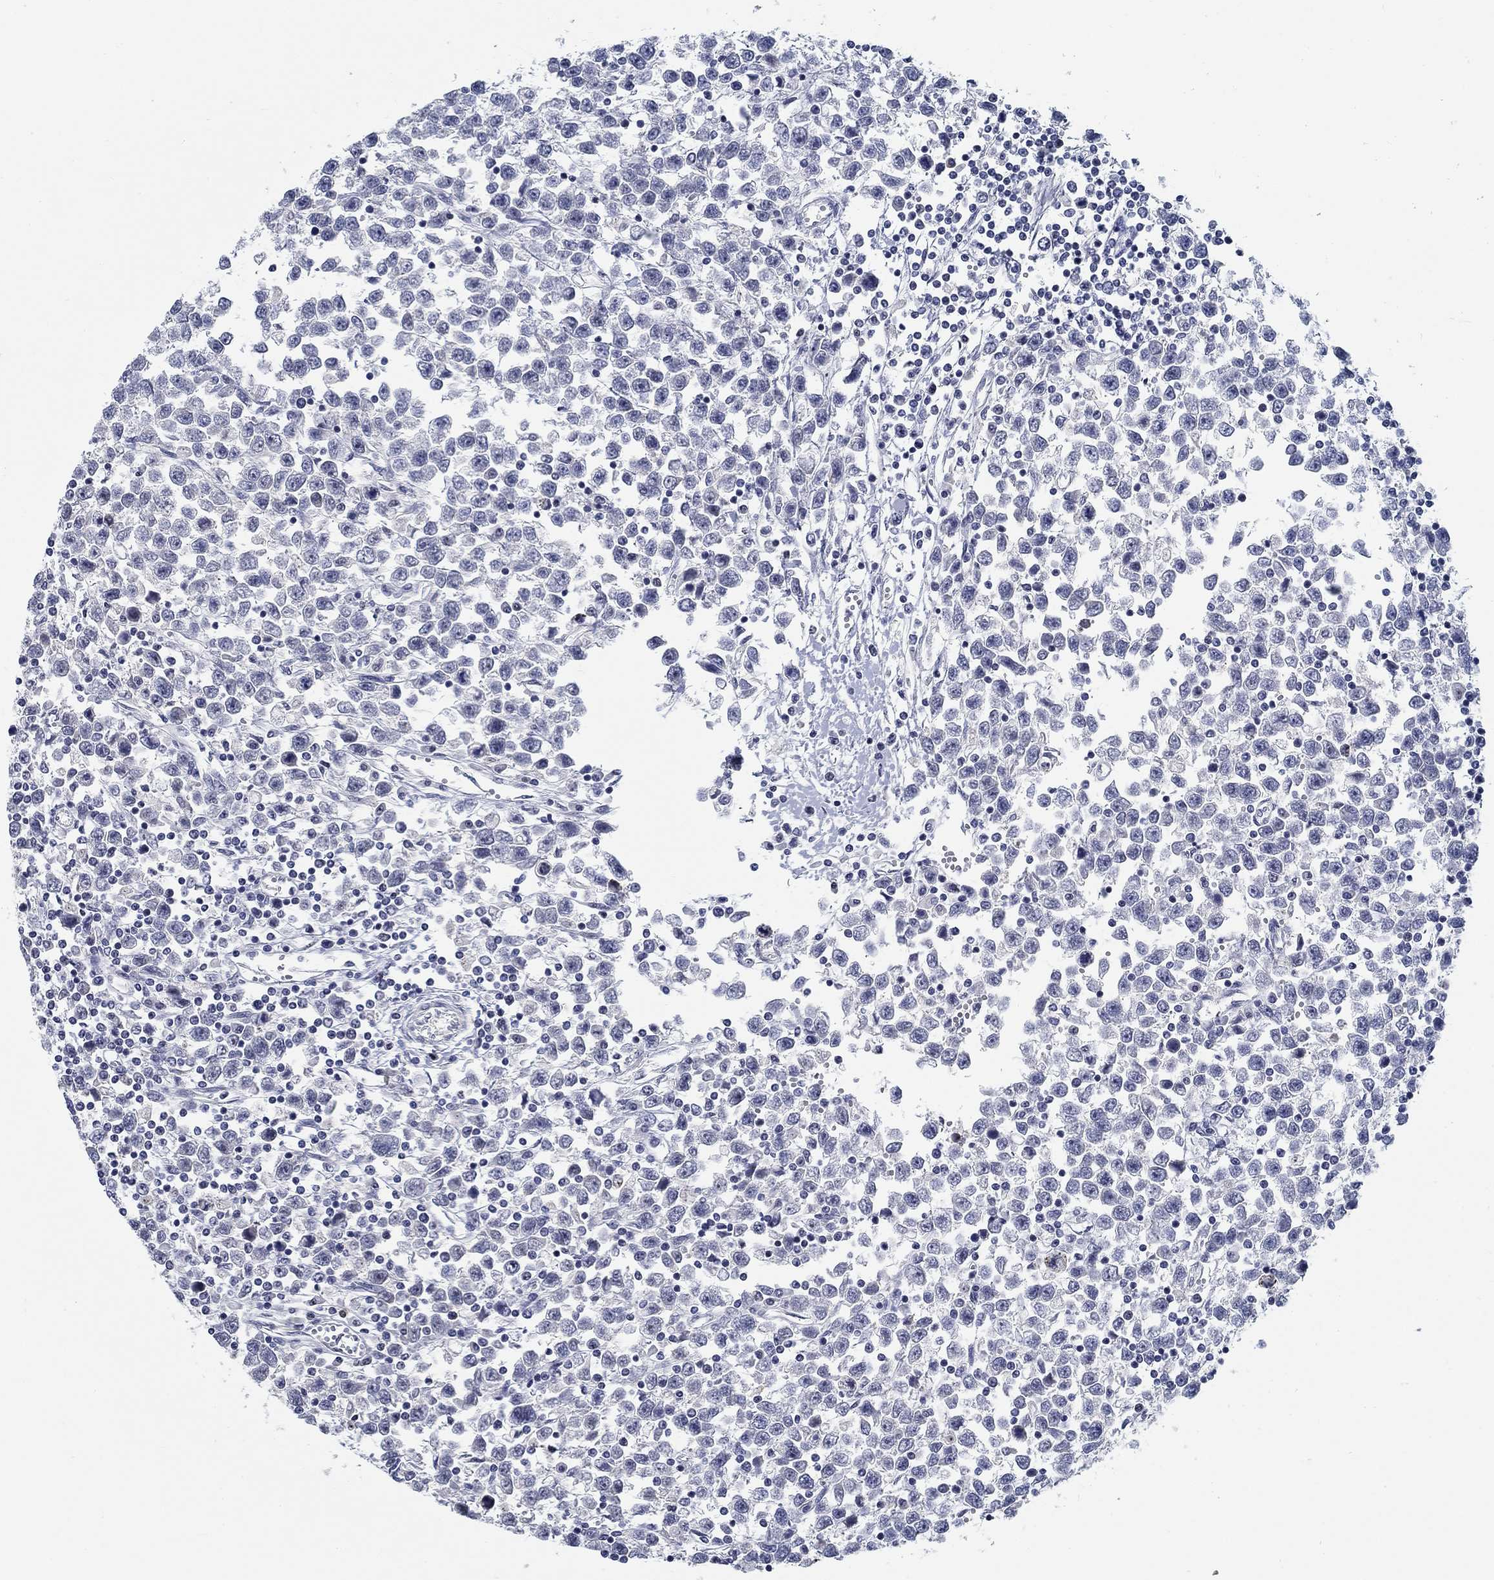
{"staining": {"intensity": "negative", "quantity": "none", "location": "none"}, "tissue": "testis cancer", "cell_type": "Tumor cells", "image_type": "cancer", "snomed": [{"axis": "morphology", "description": "Seminoma, NOS"}, {"axis": "topography", "description": "Testis"}], "caption": "Image shows no protein staining in tumor cells of seminoma (testis) tissue.", "gene": "SMIM18", "patient": {"sex": "male", "age": 34}}